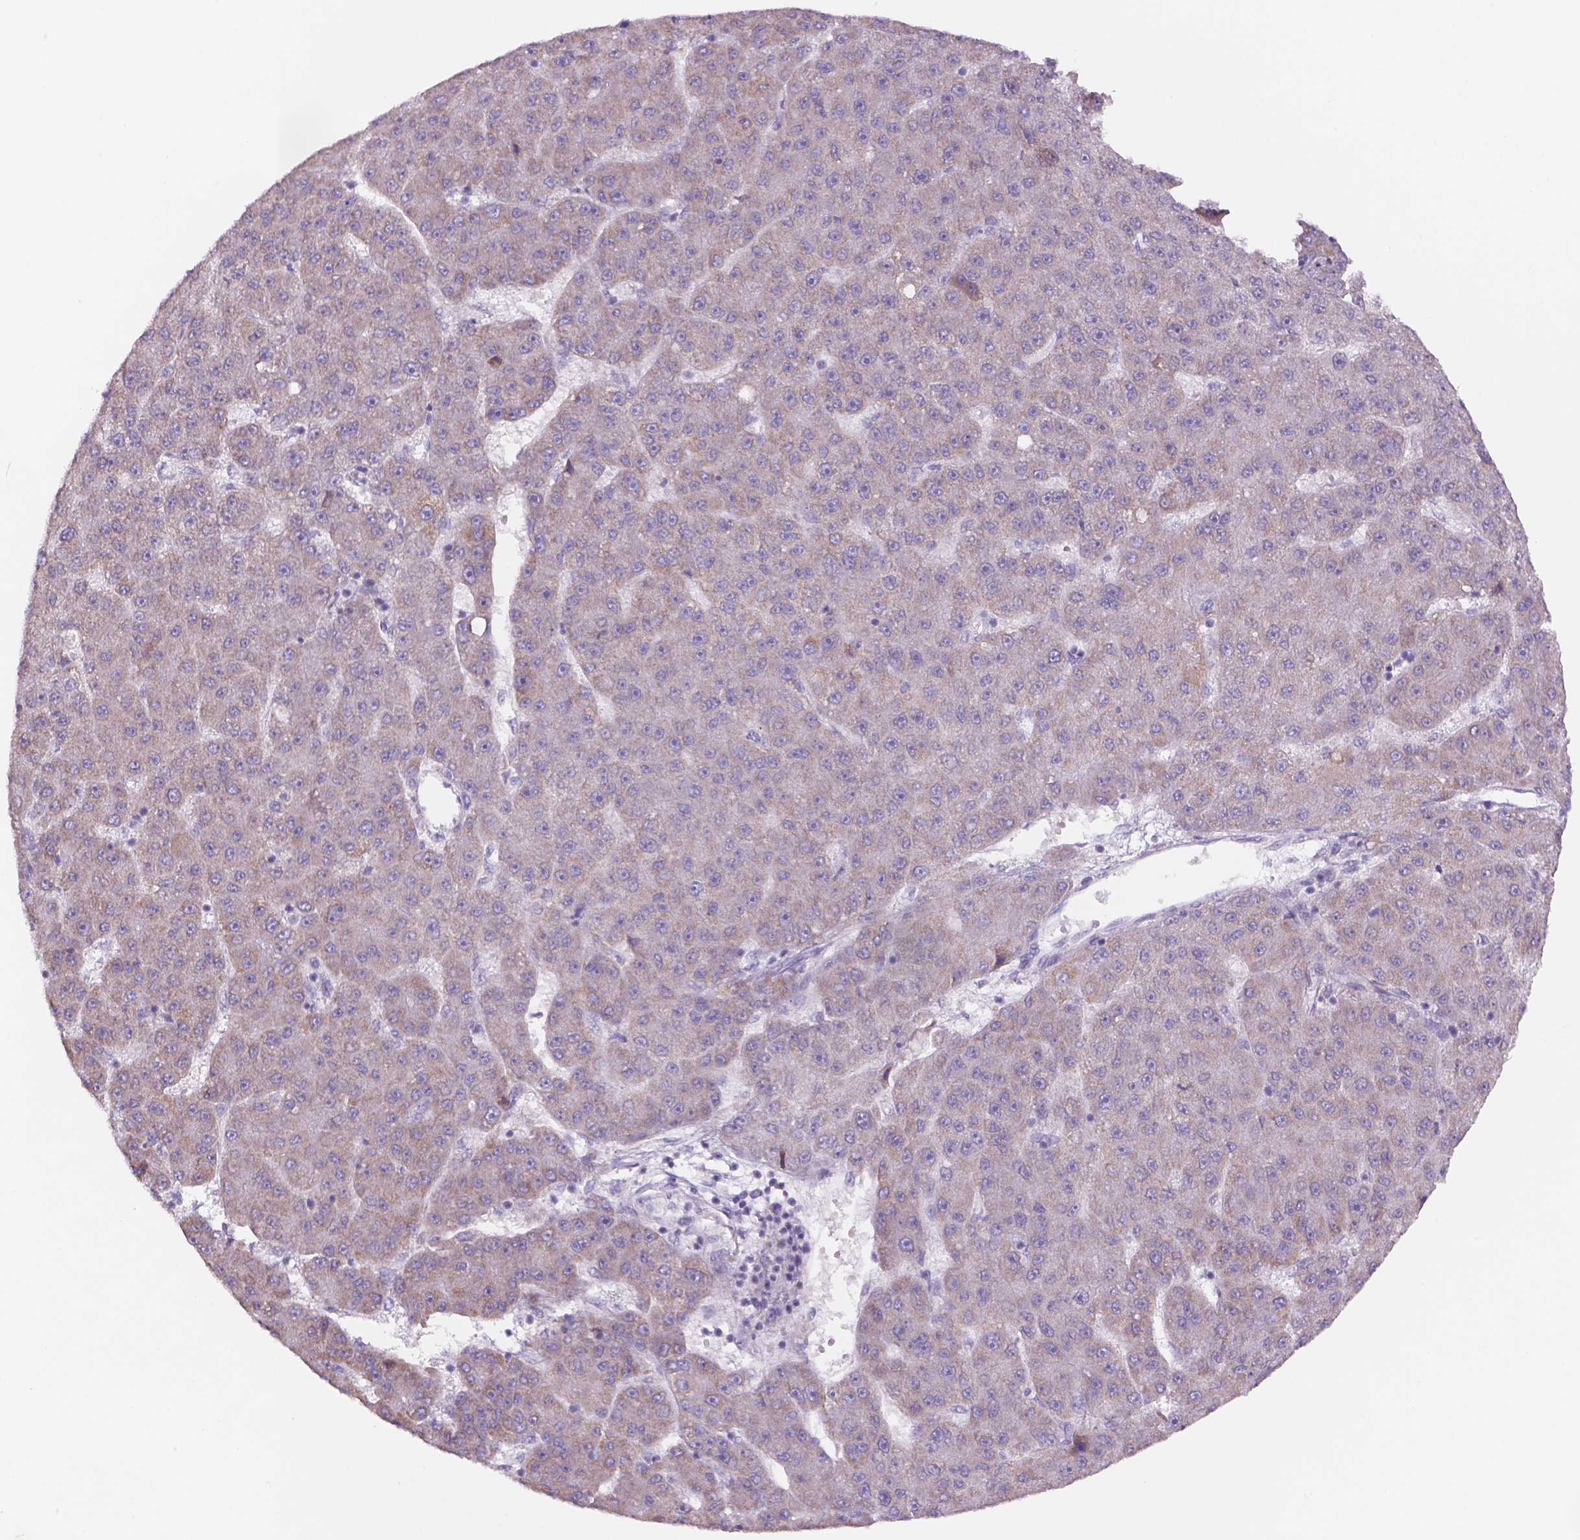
{"staining": {"intensity": "weak", "quantity": ">75%", "location": "cytoplasmic/membranous"}, "tissue": "liver cancer", "cell_type": "Tumor cells", "image_type": "cancer", "snomed": [{"axis": "morphology", "description": "Carcinoma, Hepatocellular, NOS"}, {"axis": "topography", "description": "Liver"}], "caption": "The micrograph demonstrates a brown stain indicating the presence of a protein in the cytoplasmic/membranous of tumor cells in liver hepatocellular carcinoma.", "gene": "ADGRV1", "patient": {"sex": "male", "age": 67}}